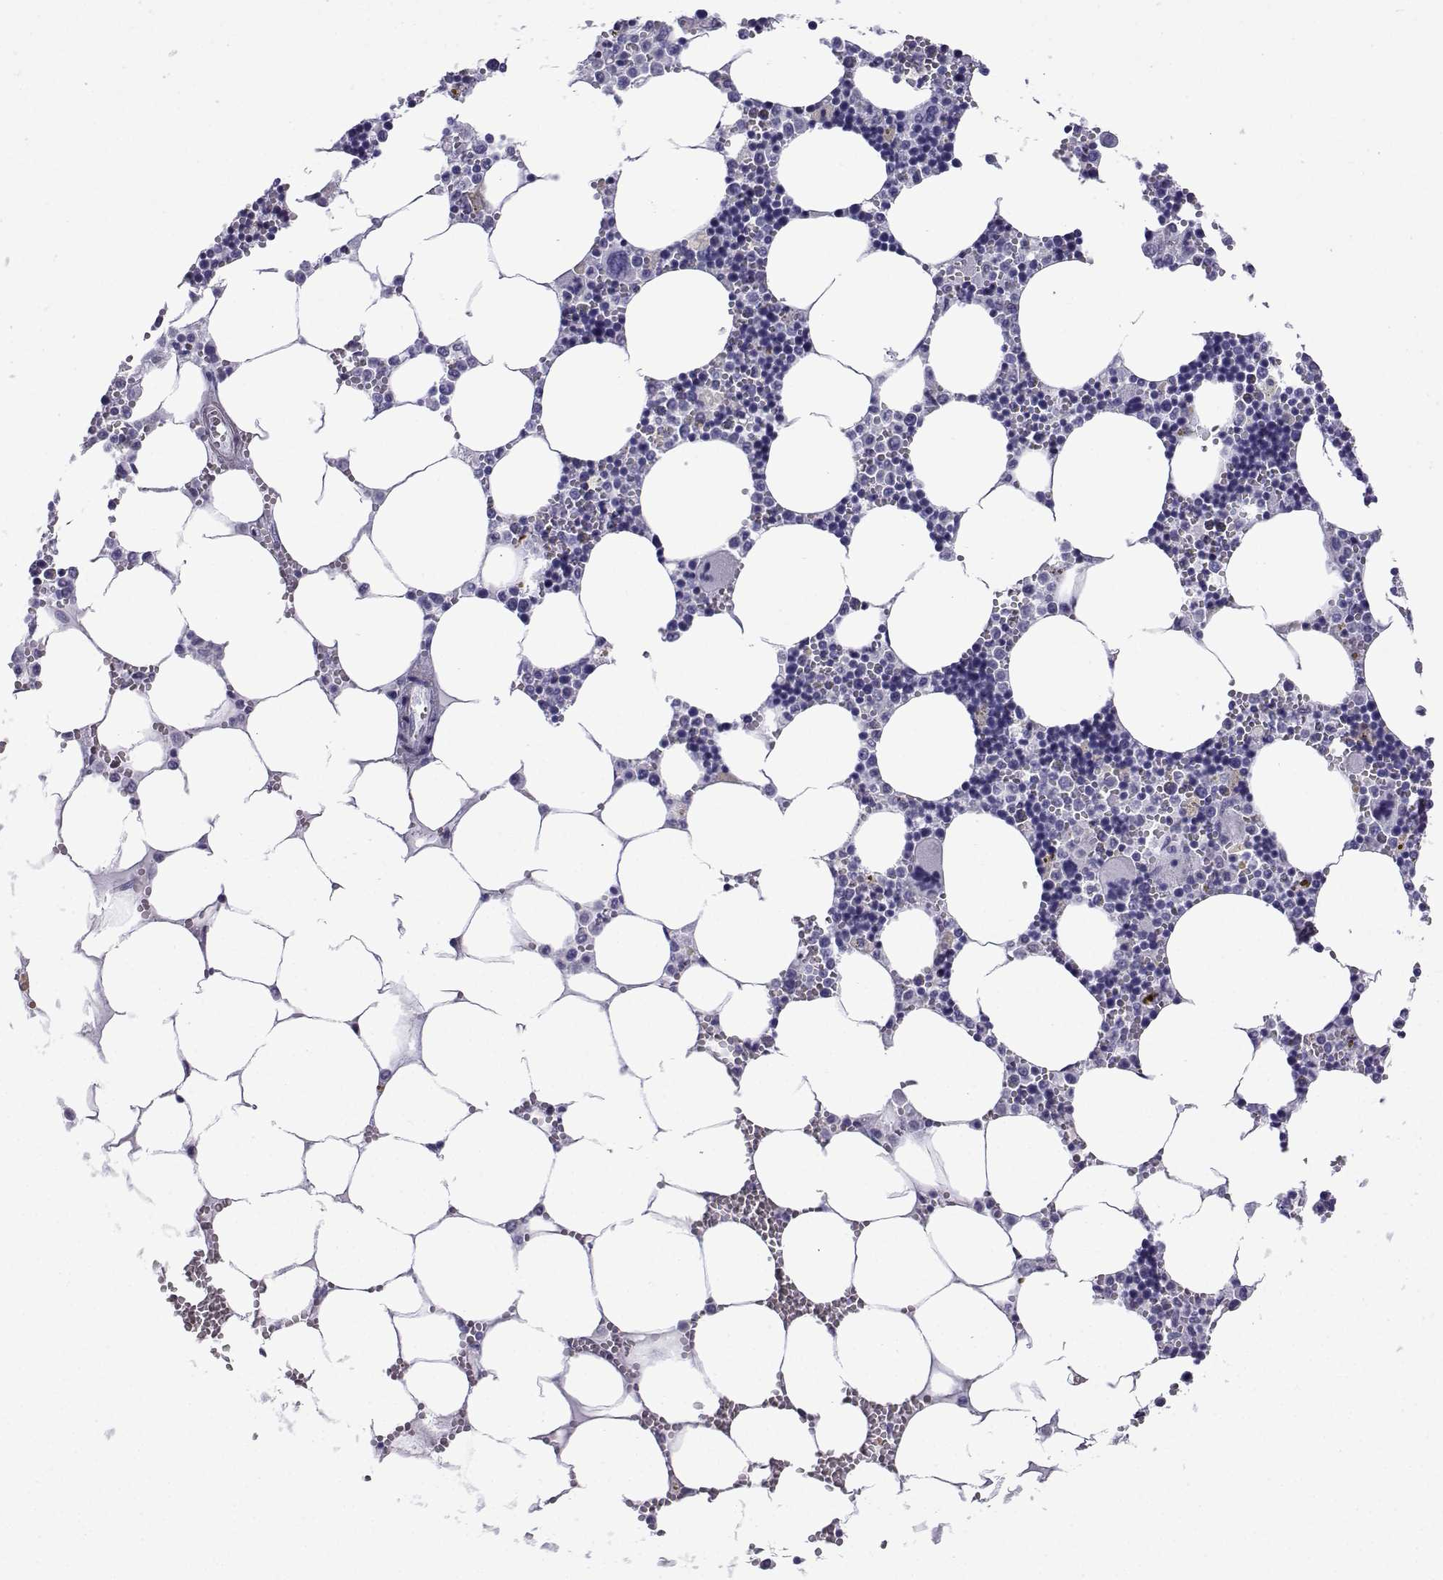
{"staining": {"intensity": "negative", "quantity": "none", "location": "none"}, "tissue": "bone marrow", "cell_type": "Hematopoietic cells", "image_type": "normal", "snomed": [{"axis": "morphology", "description": "Normal tissue, NOS"}, {"axis": "topography", "description": "Bone marrow"}], "caption": "This is a photomicrograph of IHC staining of benign bone marrow, which shows no staining in hematopoietic cells. (IHC, brightfield microscopy, high magnification).", "gene": "KCNF1", "patient": {"sex": "male", "age": 54}}